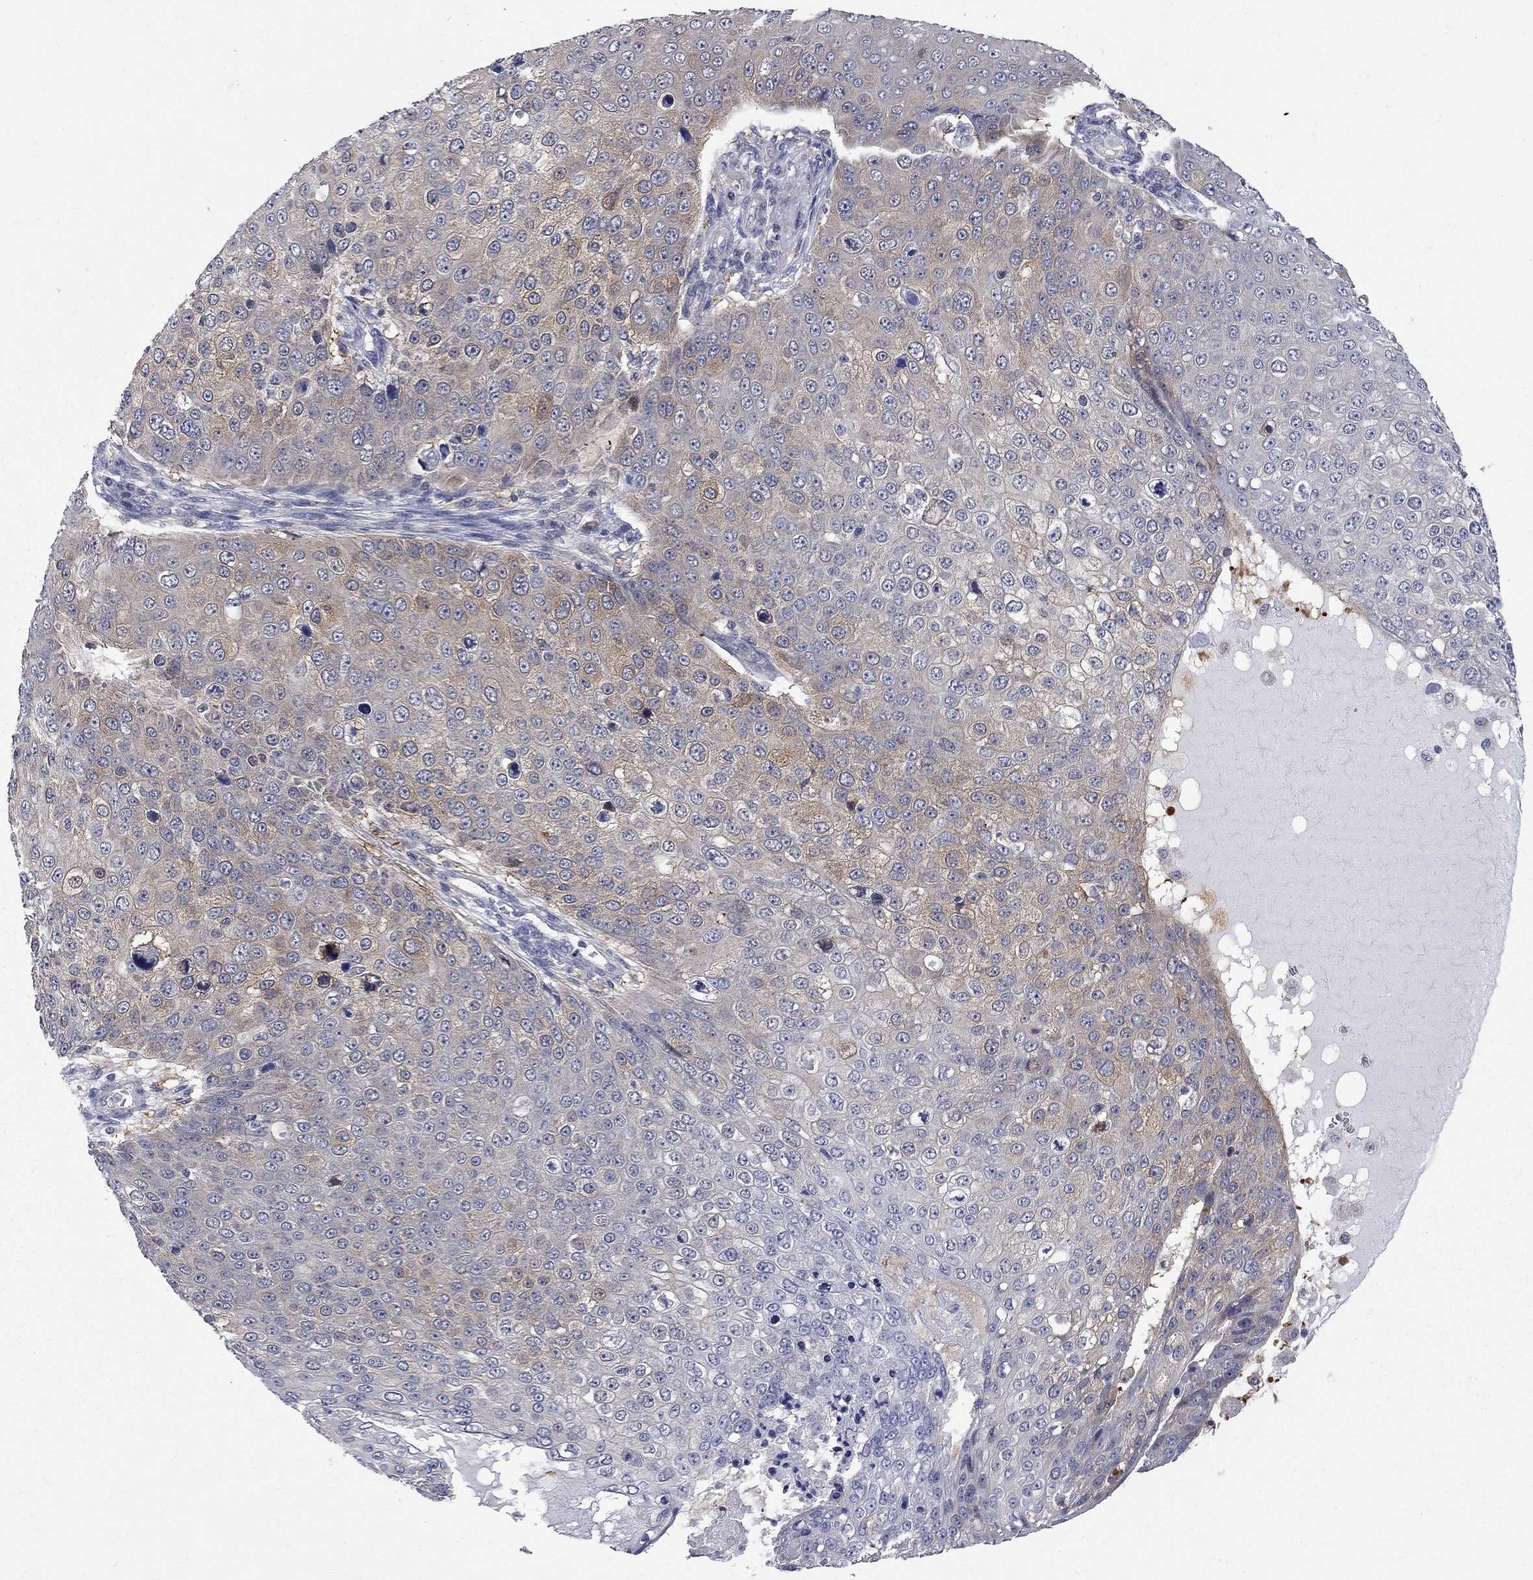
{"staining": {"intensity": "moderate", "quantity": "25%-75%", "location": "cytoplasmic/membranous"}, "tissue": "skin cancer", "cell_type": "Tumor cells", "image_type": "cancer", "snomed": [{"axis": "morphology", "description": "Squamous cell carcinoma, NOS"}, {"axis": "topography", "description": "Skin"}], "caption": "High-power microscopy captured an immunohistochemistry (IHC) histopathology image of skin cancer, revealing moderate cytoplasmic/membranous positivity in approximately 25%-75% of tumor cells. (Stains: DAB (3,3'-diaminobenzidine) in brown, nuclei in blue, Microscopy: brightfield microscopy at high magnification).", "gene": "GALNT8", "patient": {"sex": "male", "age": 71}}